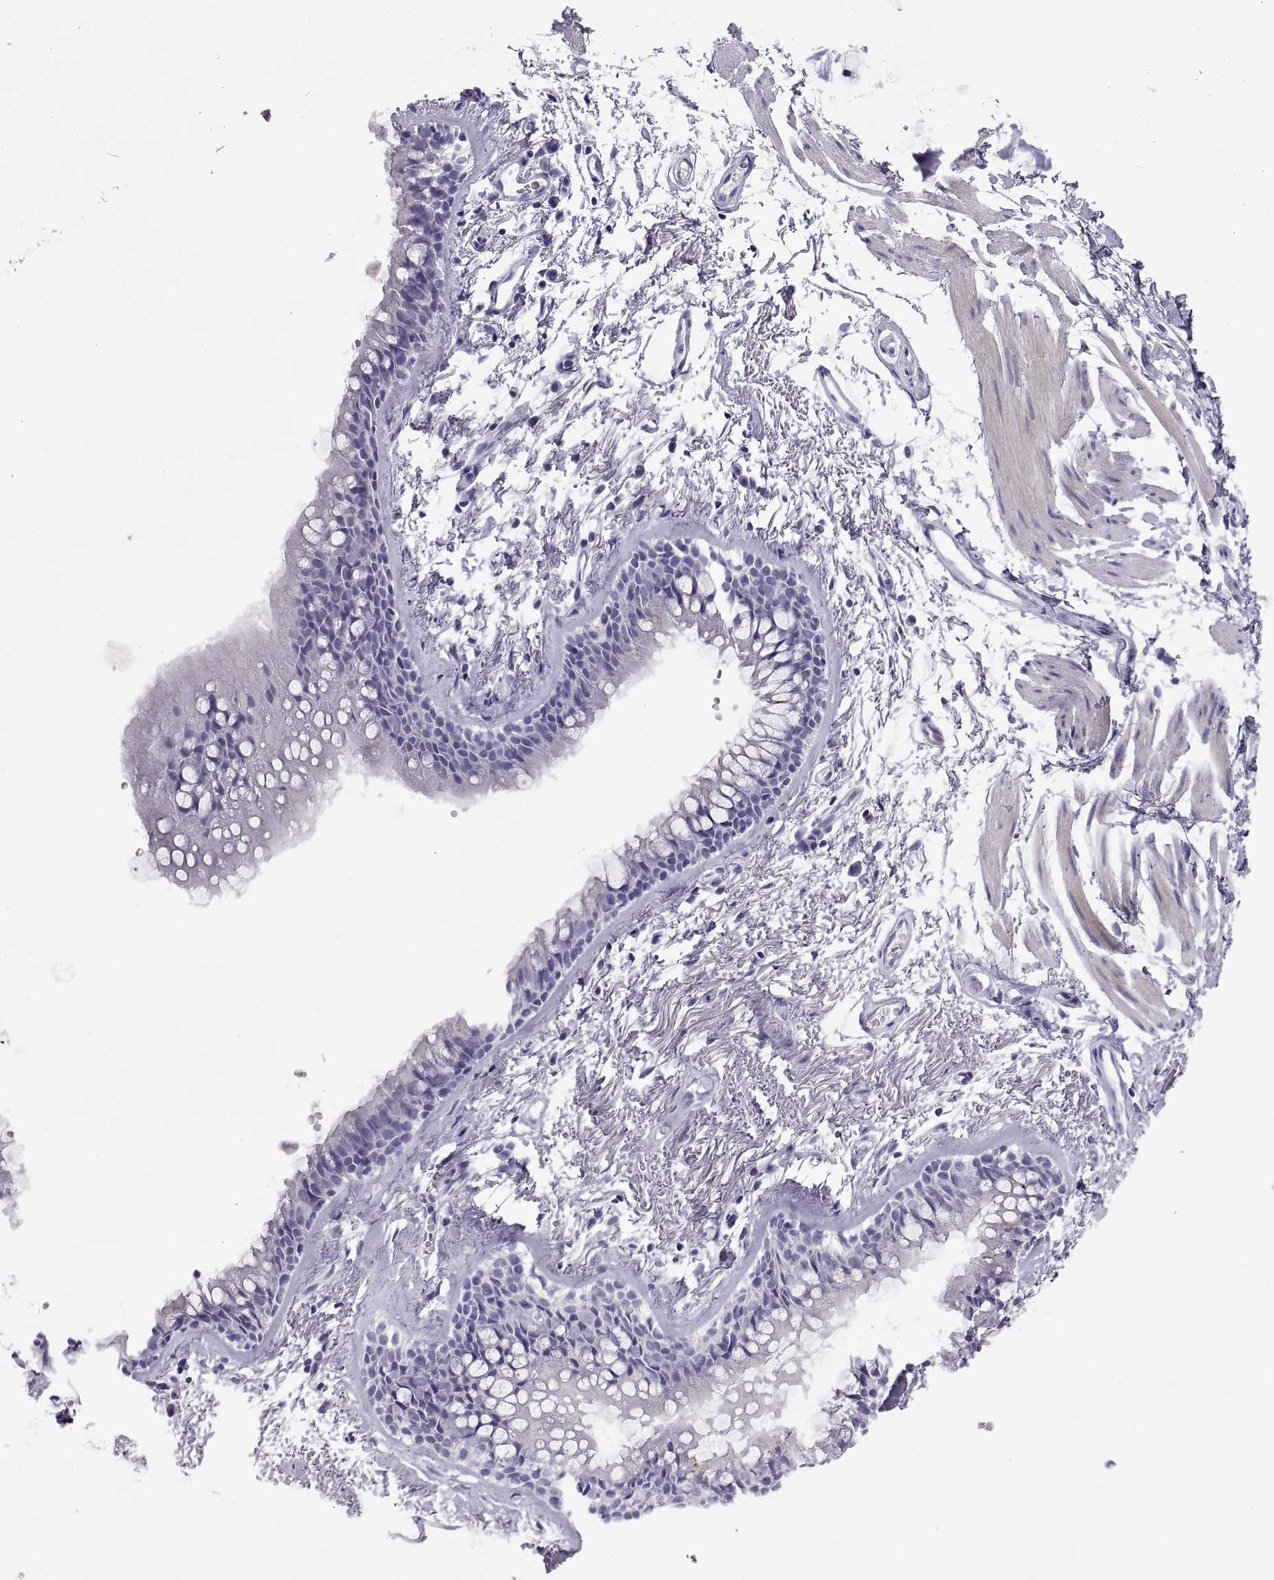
{"staining": {"intensity": "negative", "quantity": "none", "location": "none"}, "tissue": "adipose tissue", "cell_type": "Adipocytes", "image_type": "normal", "snomed": [{"axis": "morphology", "description": "Normal tissue, NOS"}, {"axis": "topography", "description": "Cartilage tissue"}, {"axis": "topography", "description": "Bronchus"}], "caption": "Histopathology image shows no significant protein expression in adipocytes of normal adipose tissue.", "gene": "RGS20", "patient": {"sex": "female", "age": 79}}